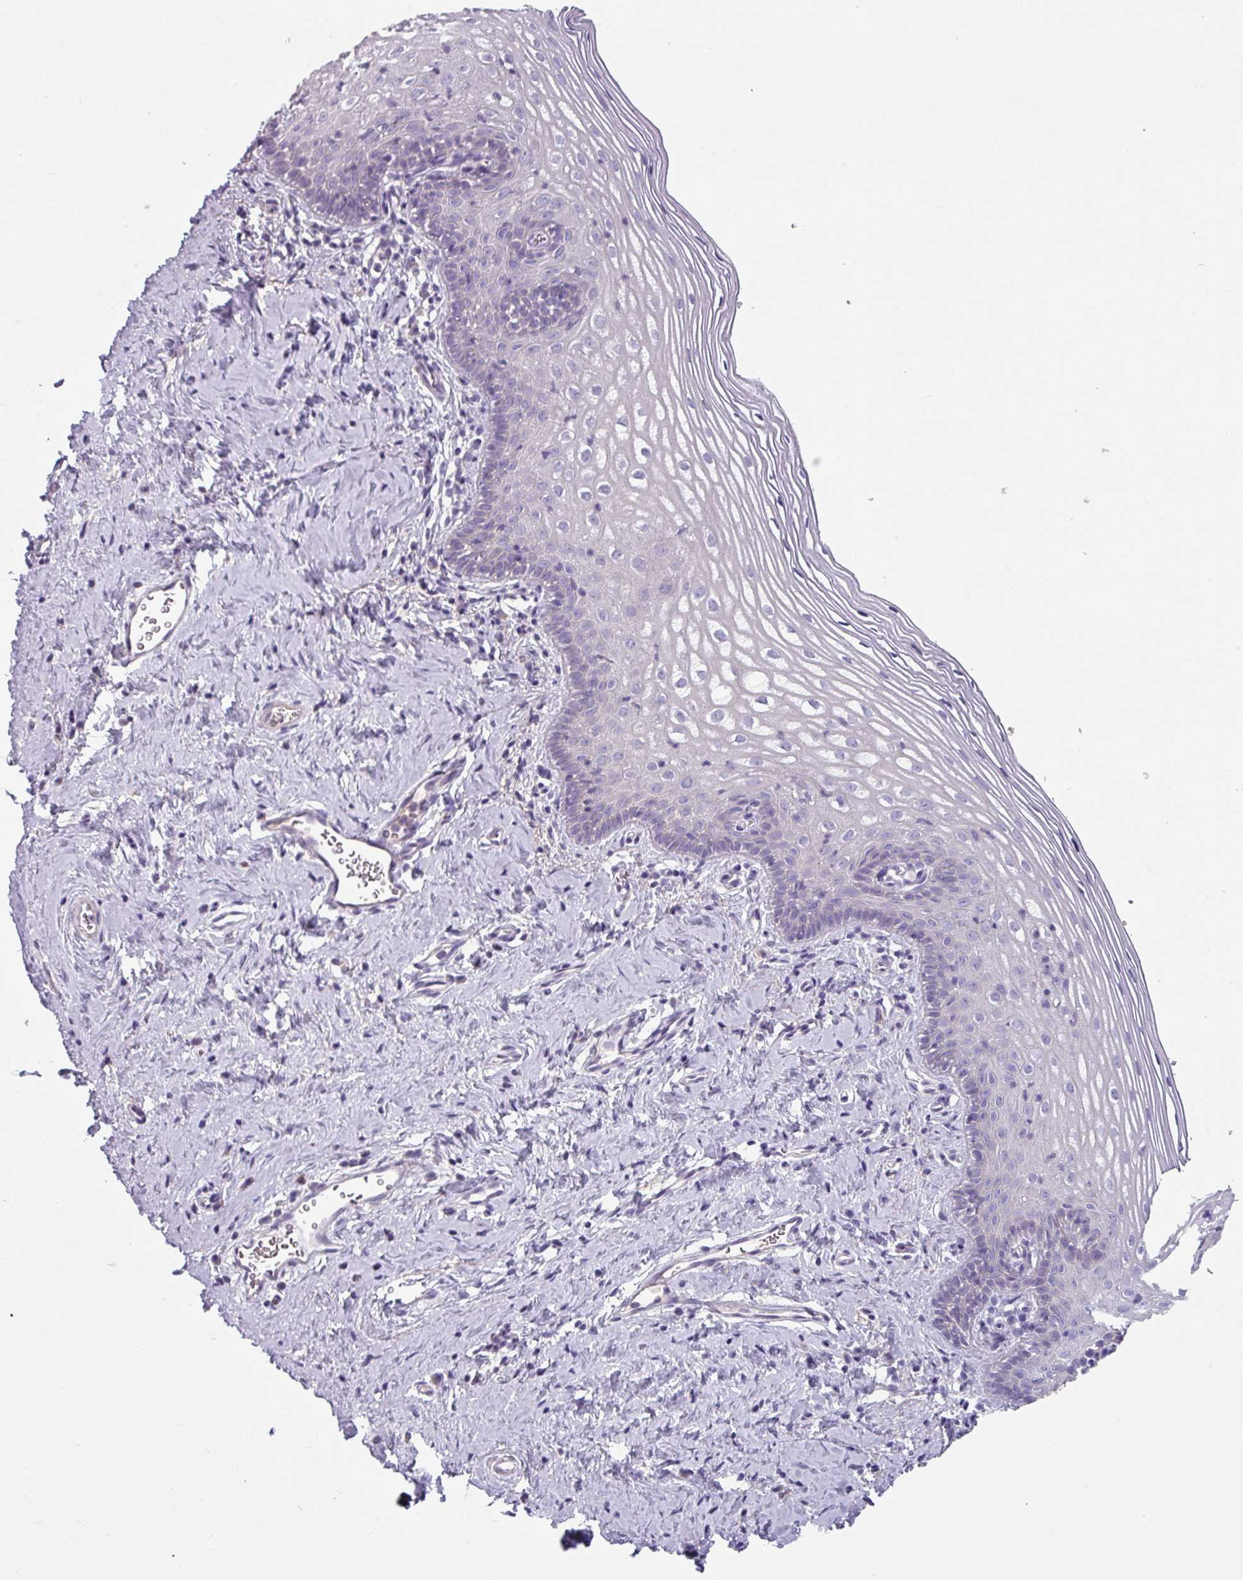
{"staining": {"intensity": "negative", "quantity": "none", "location": "none"}, "tissue": "cervix", "cell_type": "Glandular cells", "image_type": "normal", "snomed": [{"axis": "morphology", "description": "Normal tissue, NOS"}, {"axis": "topography", "description": "Cervix"}], "caption": "High power microscopy micrograph of an immunohistochemistry (IHC) photomicrograph of unremarkable cervix, revealing no significant positivity in glandular cells. Nuclei are stained in blue.", "gene": "TMEM132A", "patient": {"sex": "female", "age": 44}}